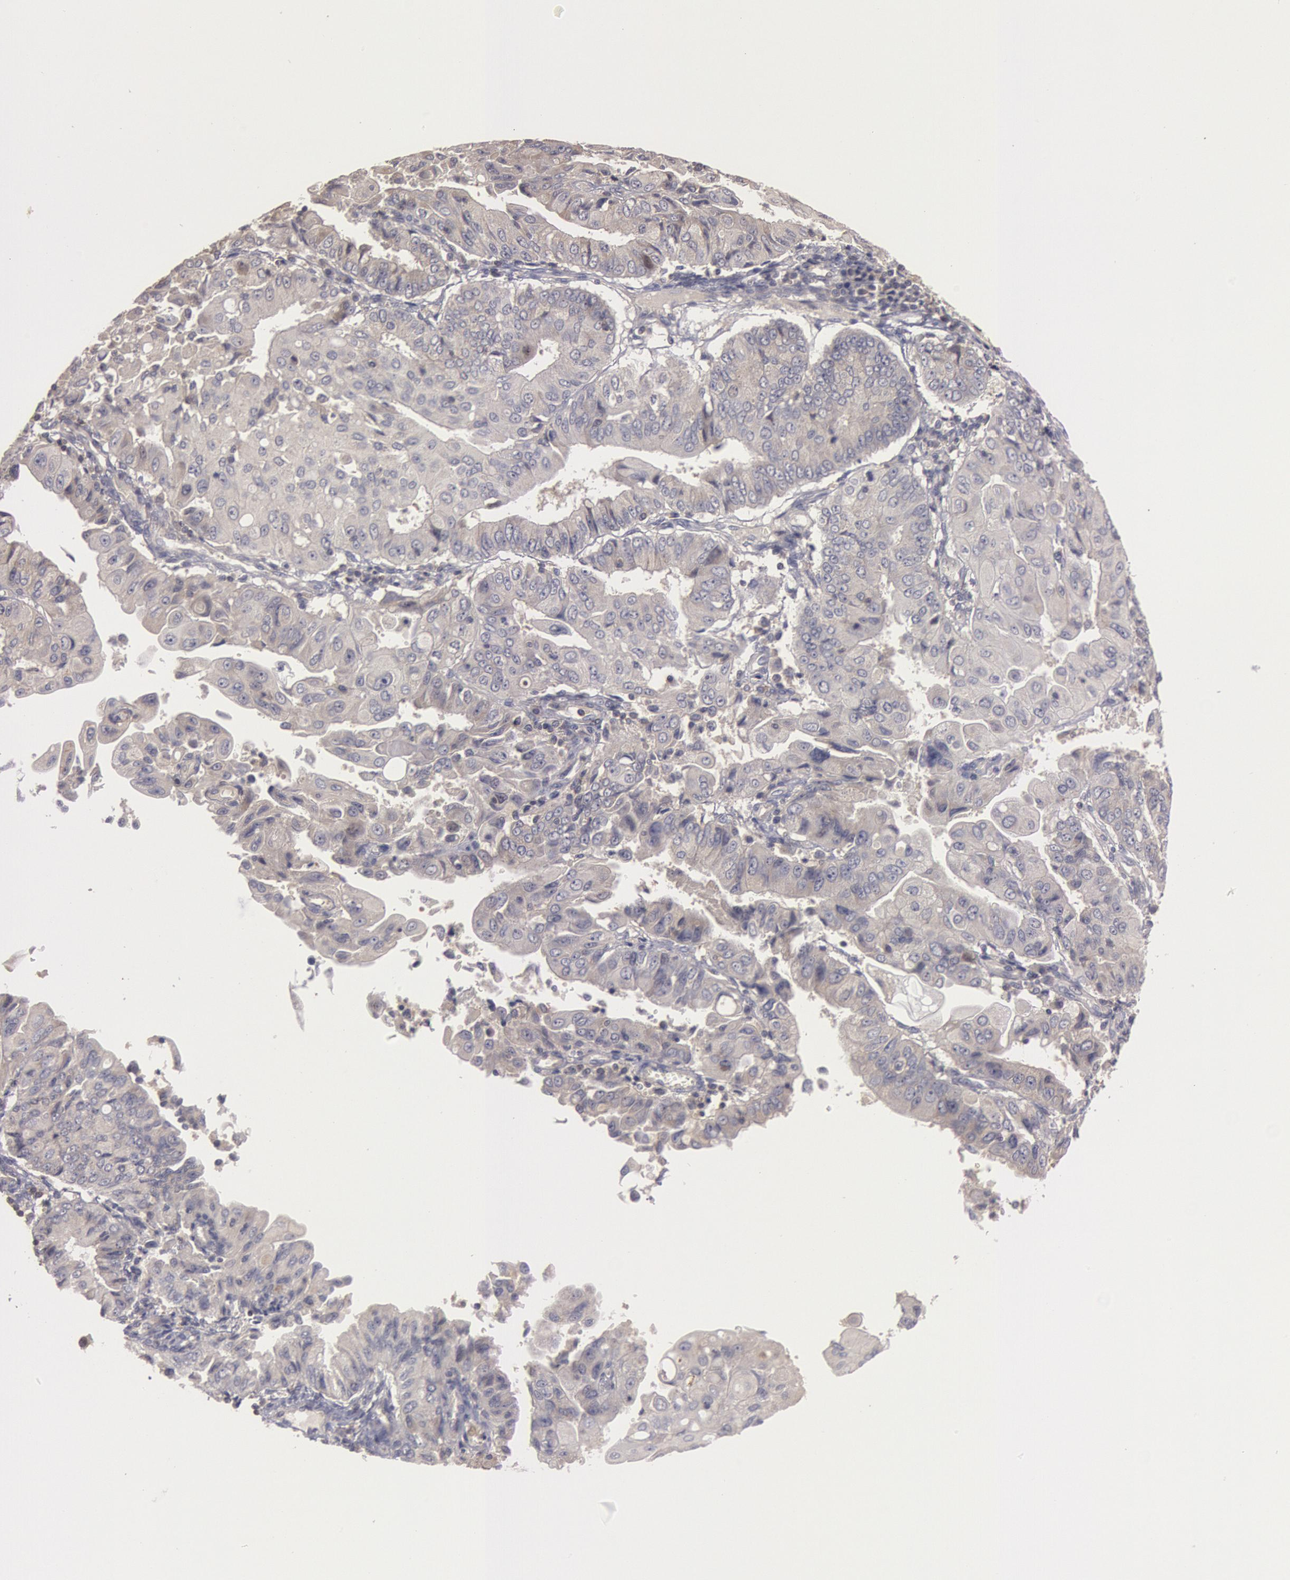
{"staining": {"intensity": "weak", "quantity": ">75%", "location": "cytoplasmic/membranous"}, "tissue": "endometrial cancer", "cell_type": "Tumor cells", "image_type": "cancer", "snomed": [{"axis": "morphology", "description": "Adenocarcinoma, NOS"}, {"axis": "topography", "description": "Endometrium"}], "caption": "An immunohistochemistry histopathology image of tumor tissue is shown. Protein staining in brown shows weak cytoplasmic/membranous positivity in endometrial cancer within tumor cells.", "gene": "PIK3R1", "patient": {"sex": "female", "age": 75}}